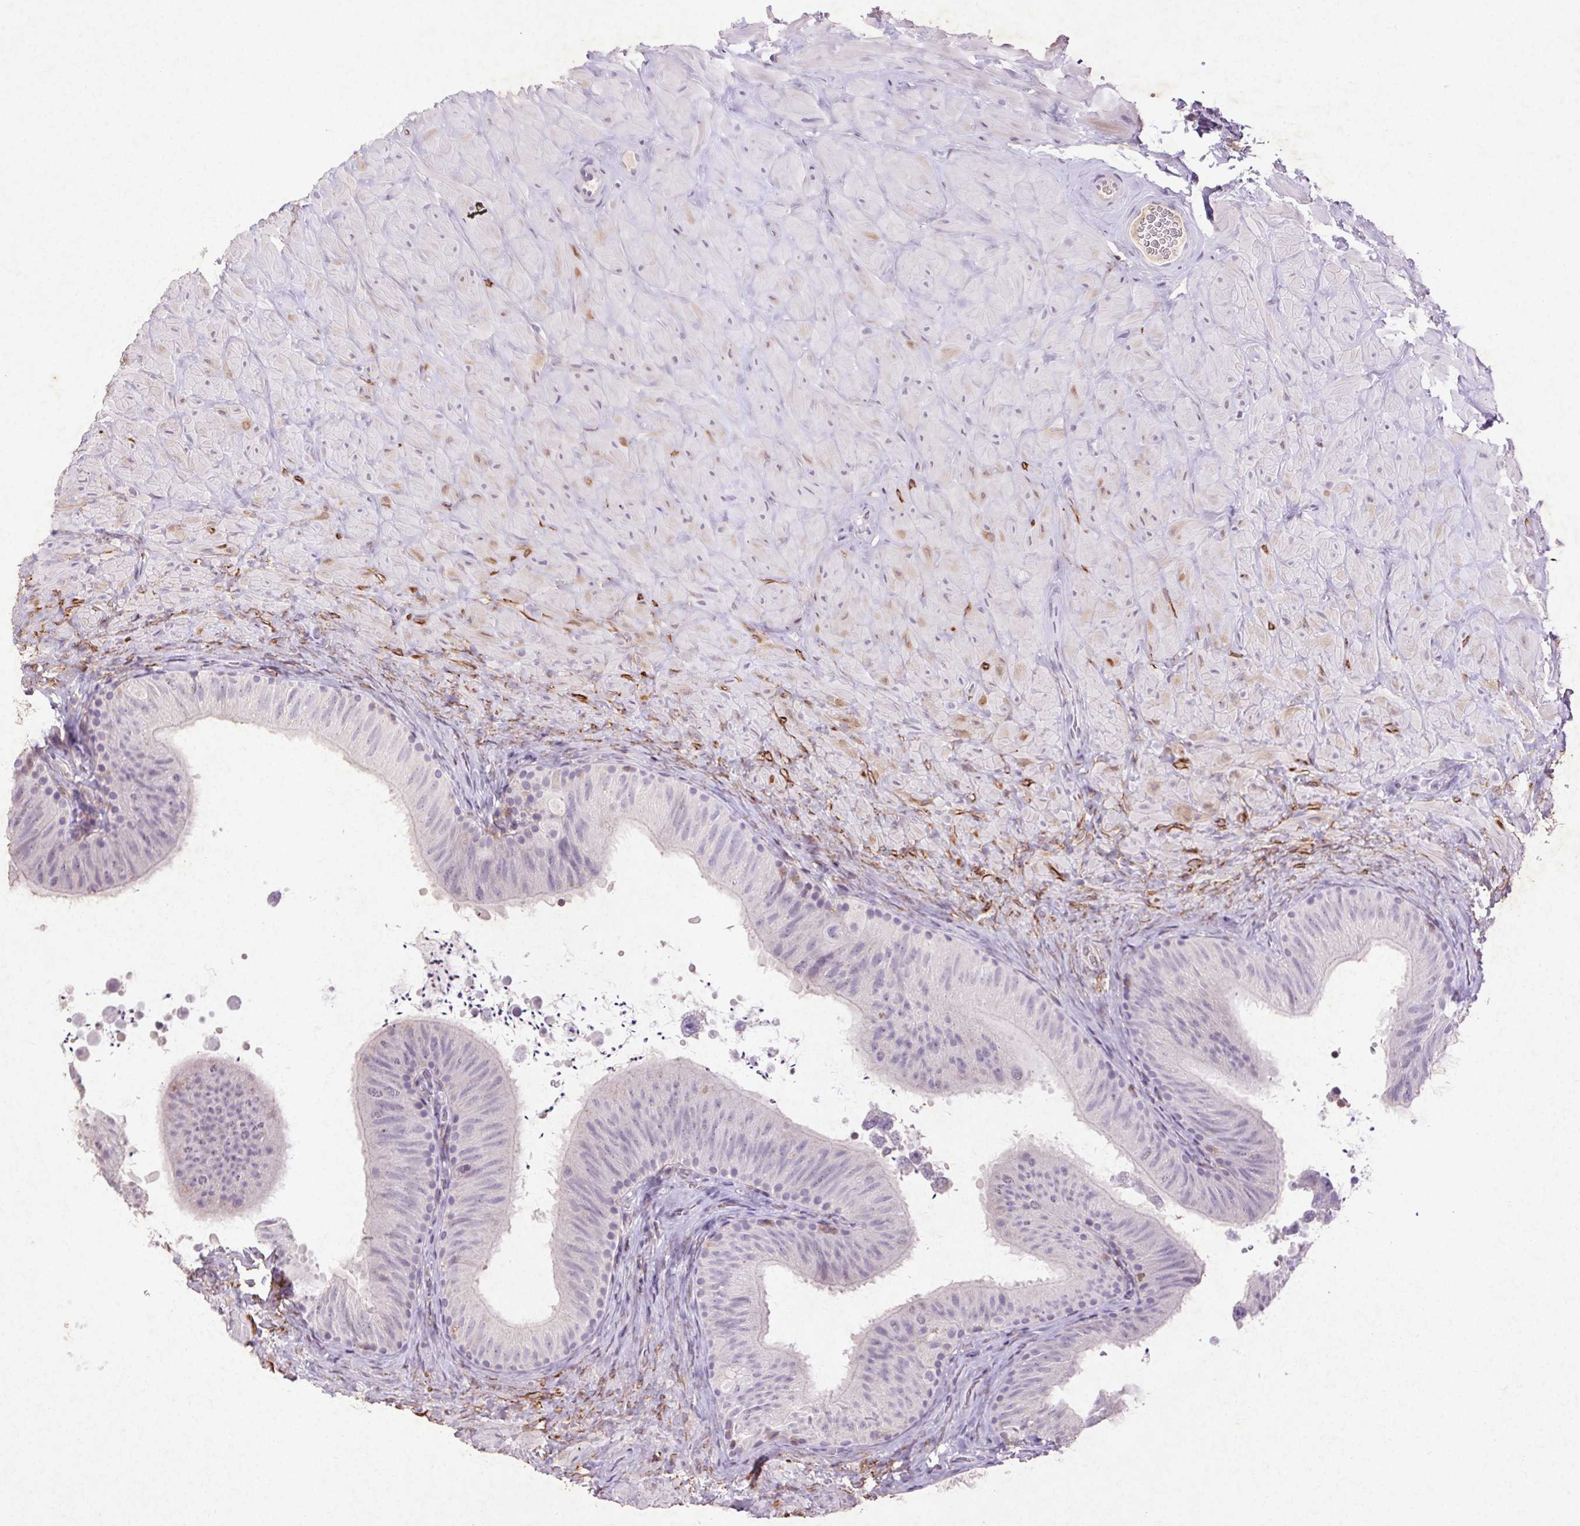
{"staining": {"intensity": "negative", "quantity": "none", "location": "none"}, "tissue": "epididymis", "cell_type": "Glandular cells", "image_type": "normal", "snomed": [{"axis": "morphology", "description": "Normal tissue, NOS"}, {"axis": "topography", "description": "Epididymis, spermatic cord, NOS"}, {"axis": "topography", "description": "Epididymis"}], "caption": "Epididymis stained for a protein using IHC shows no expression glandular cells.", "gene": "FNDC7", "patient": {"sex": "male", "age": 31}}